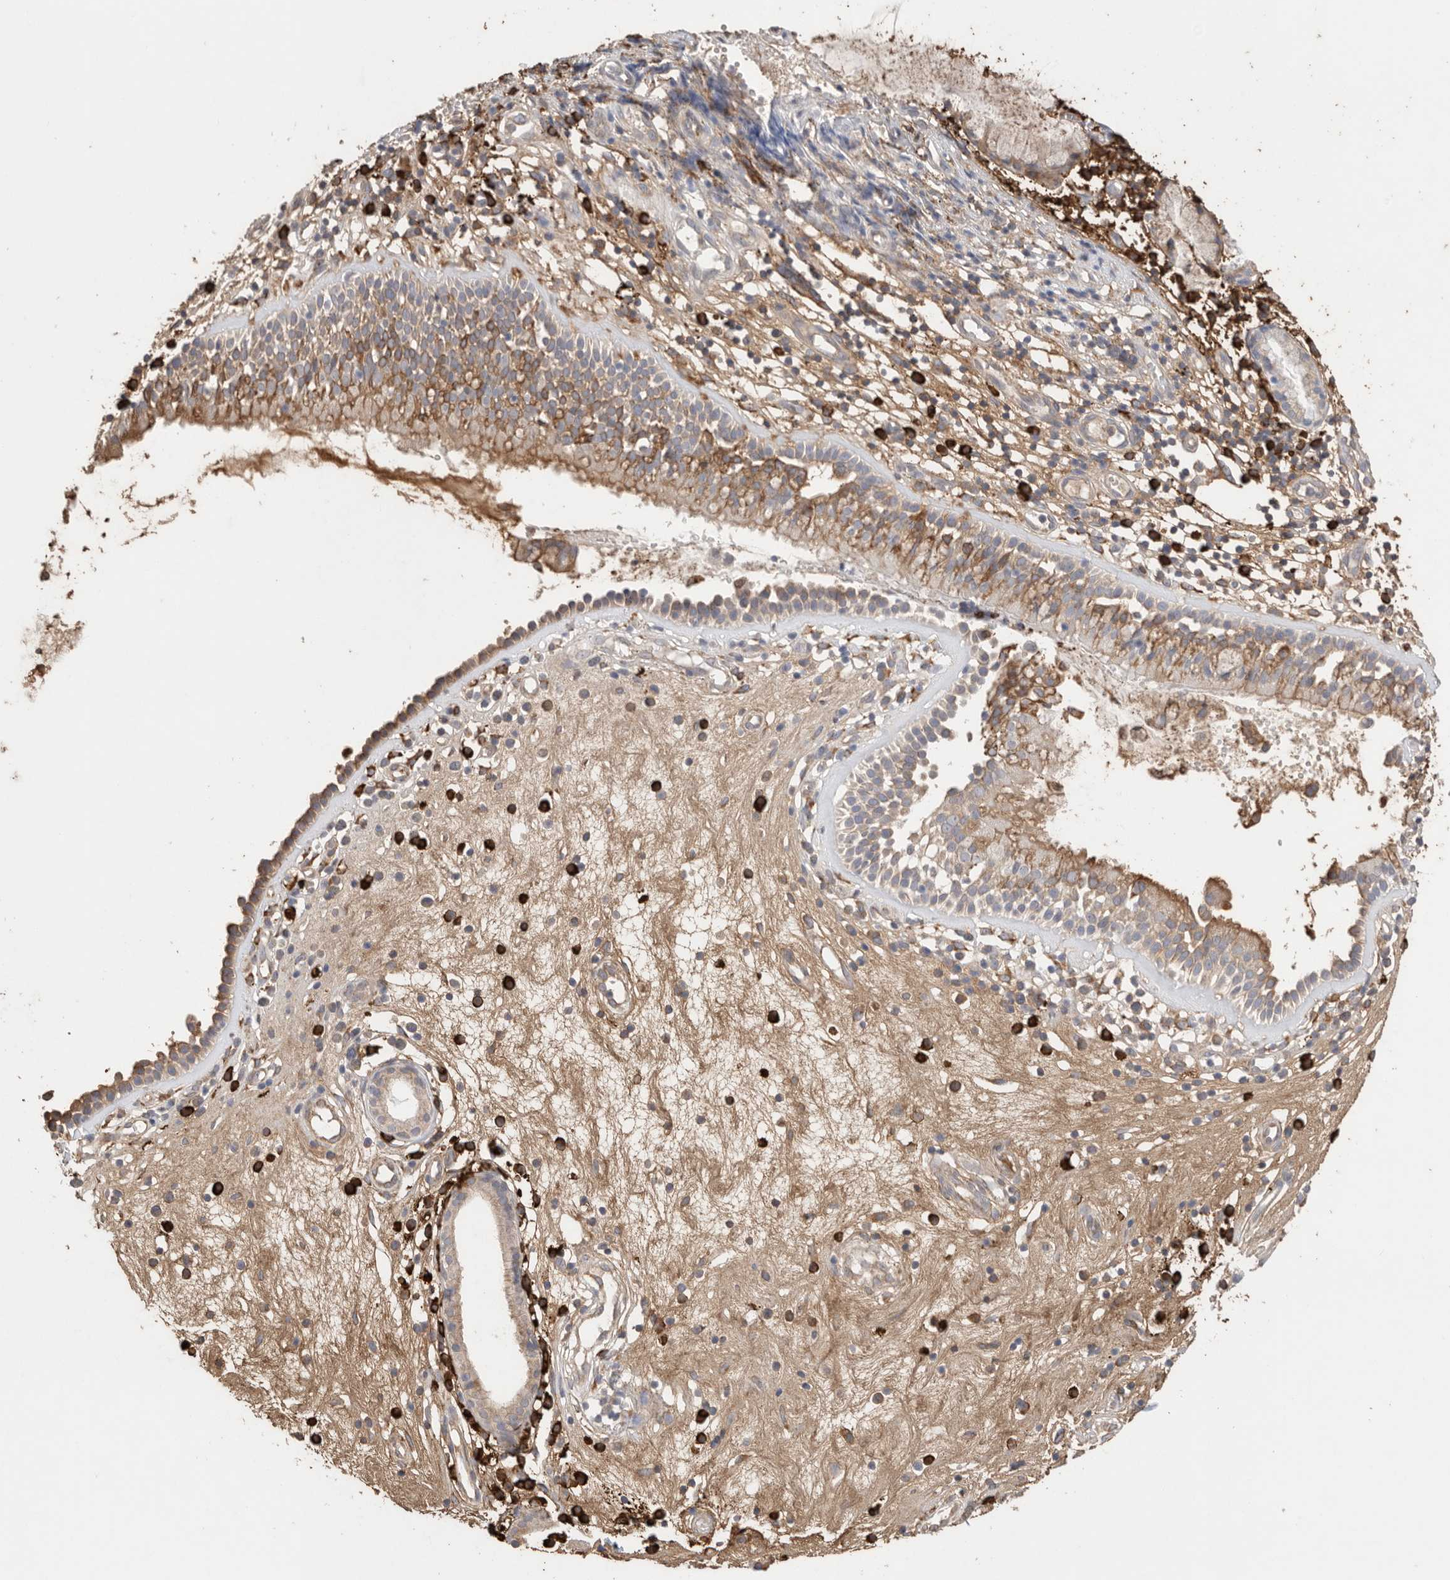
{"staining": {"intensity": "moderate", "quantity": "25%-75%", "location": "cytoplasmic/membranous"}, "tissue": "nasopharynx", "cell_type": "Respiratory epithelial cells", "image_type": "normal", "snomed": [{"axis": "morphology", "description": "Normal tissue, NOS"}, {"axis": "topography", "description": "Nasopharynx"}], "caption": "IHC (DAB (3,3'-diaminobenzidine)) staining of normal nasopharynx displays moderate cytoplasmic/membranous protein staining in approximately 25%-75% of respiratory epithelial cells.", "gene": "BLOC1S5", "patient": {"sex": "female", "age": 39}}